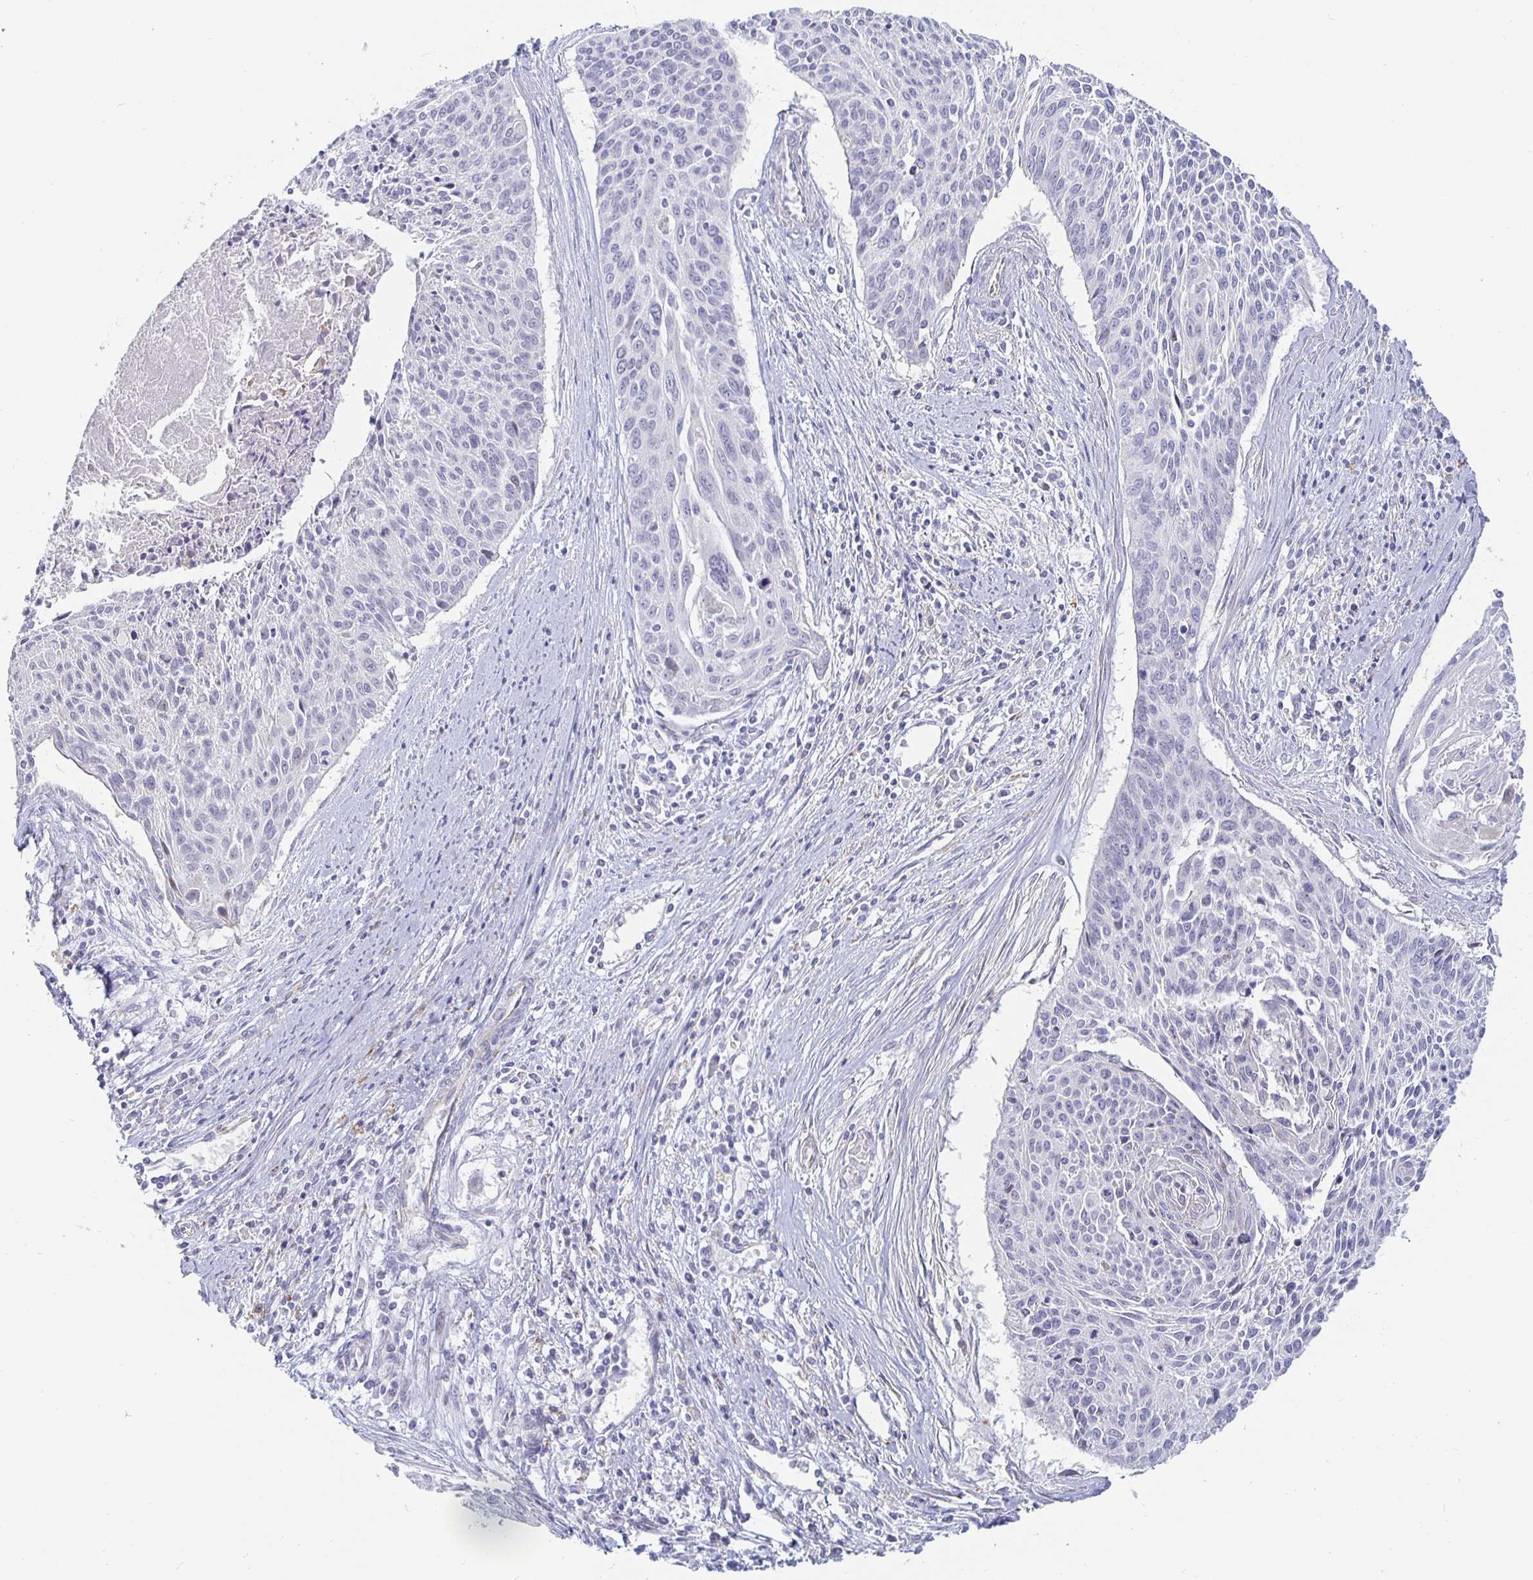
{"staining": {"intensity": "negative", "quantity": "none", "location": "none"}, "tissue": "cervical cancer", "cell_type": "Tumor cells", "image_type": "cancer", "snomed": [{"axis": "morphology", "description": "Squamous cell carcinoma, NOS"}, {"axis": "topography", "description": "Cervix"}], "caption": "Immunohistochemistry (IHC) micrograph of human cervical squamous cell carcinoma stained for a protein (brown), which displays no positivity in tumor cells.", "gene": "S100G", "patient": {"sex": "female", "age": 55}}